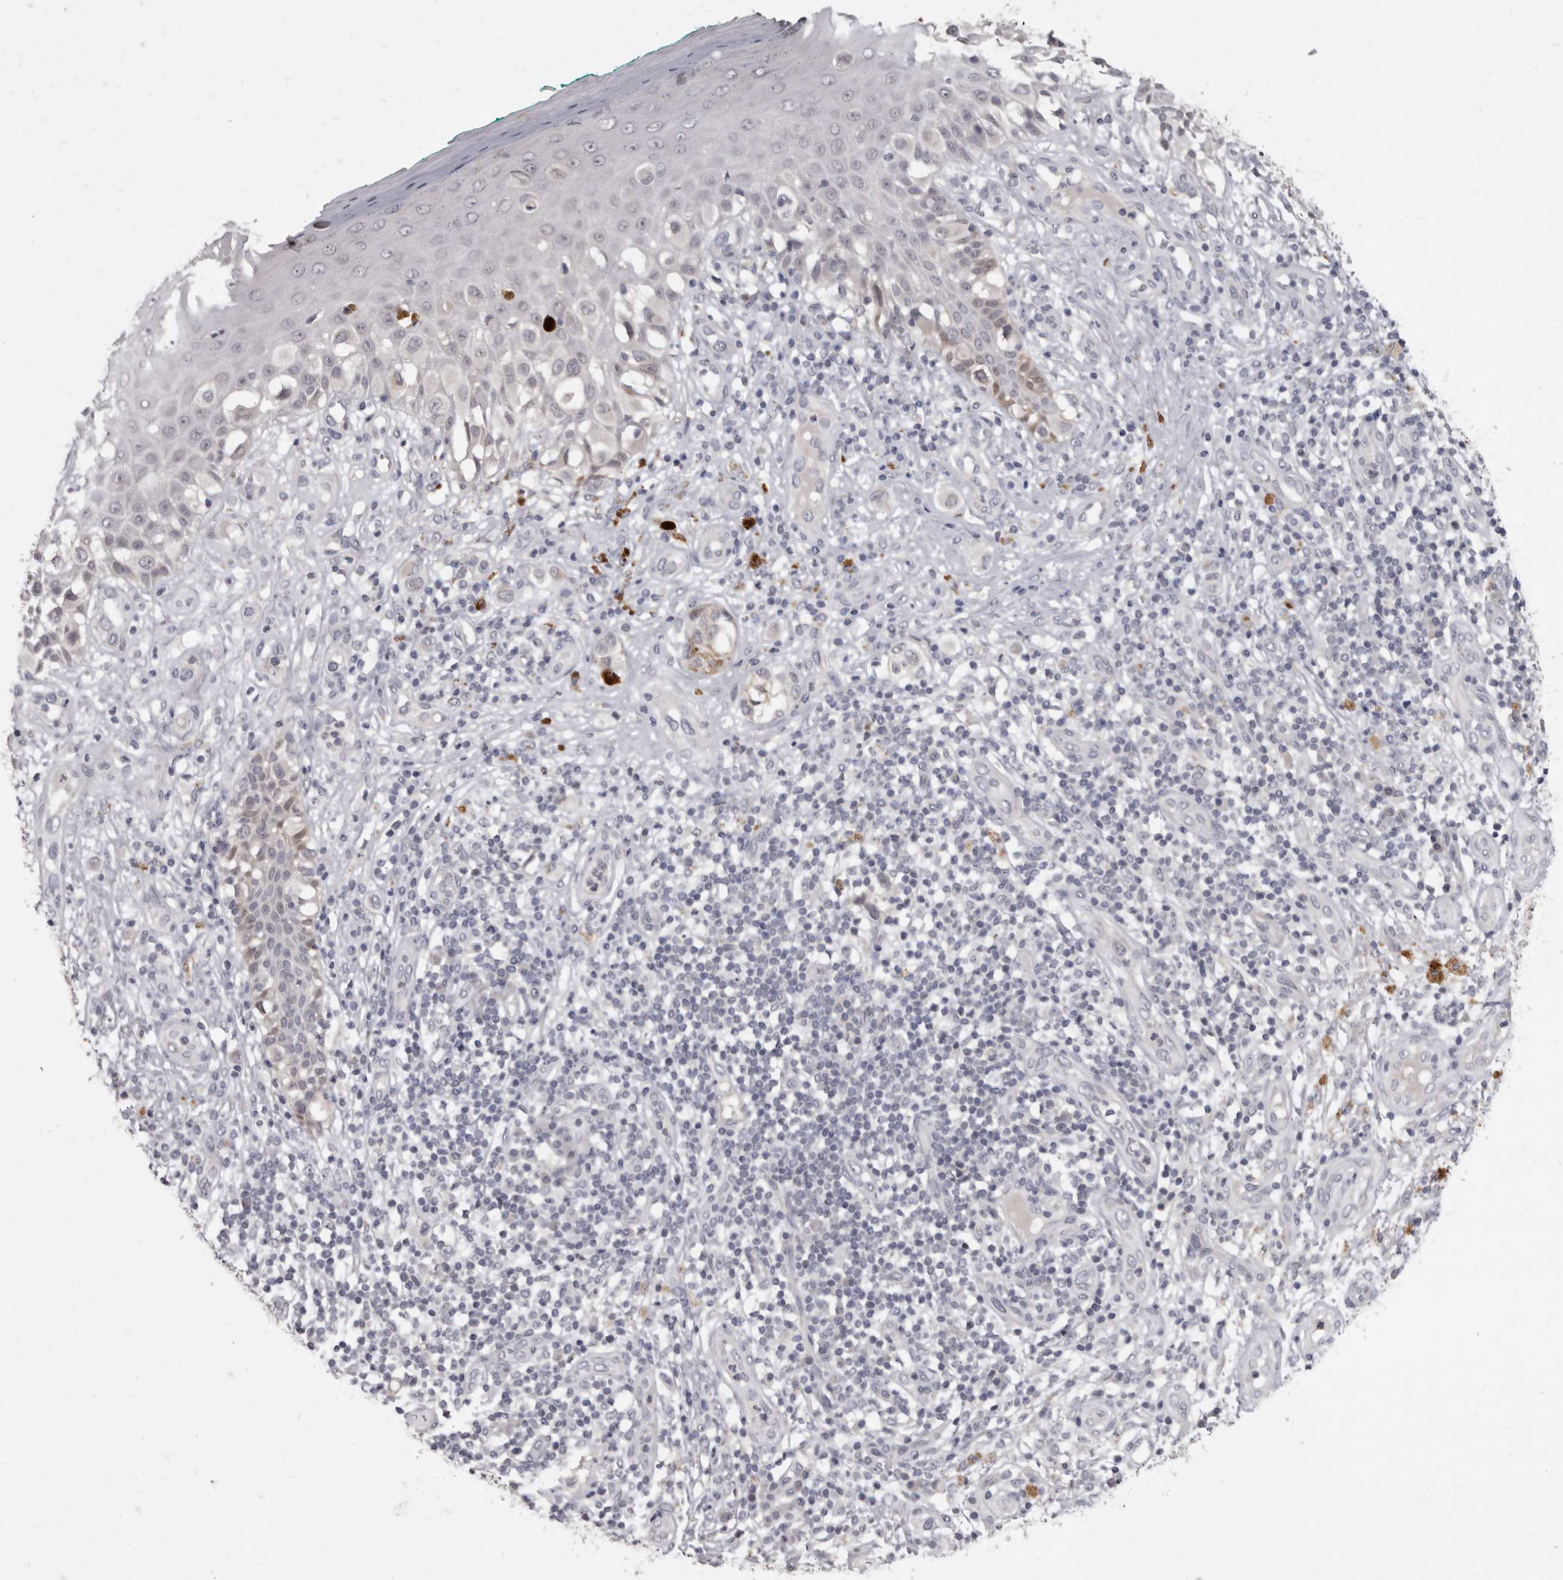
{"staining": {"intensity": "negative", "quantity": "none", "location": "none"}, "tissue": "melanoma", "cell_type": "Tumor cells", "image_type": "cancer", "snomed": [{"axis": "morphology", "description": "Malignant melanoma, NOS"}, {"axis": "topography", "description": "Skin"}], "caption": "High magnification brightfield microscopy of malignant melanoma stained with DAB (3,3'-diaminobenzidine) (brown) and counterstained with hematoxylin (blue): tumor cells show no significant positivity.", "gene": "SULT1E1", "patient": {"sex": "female", "age": 81}}